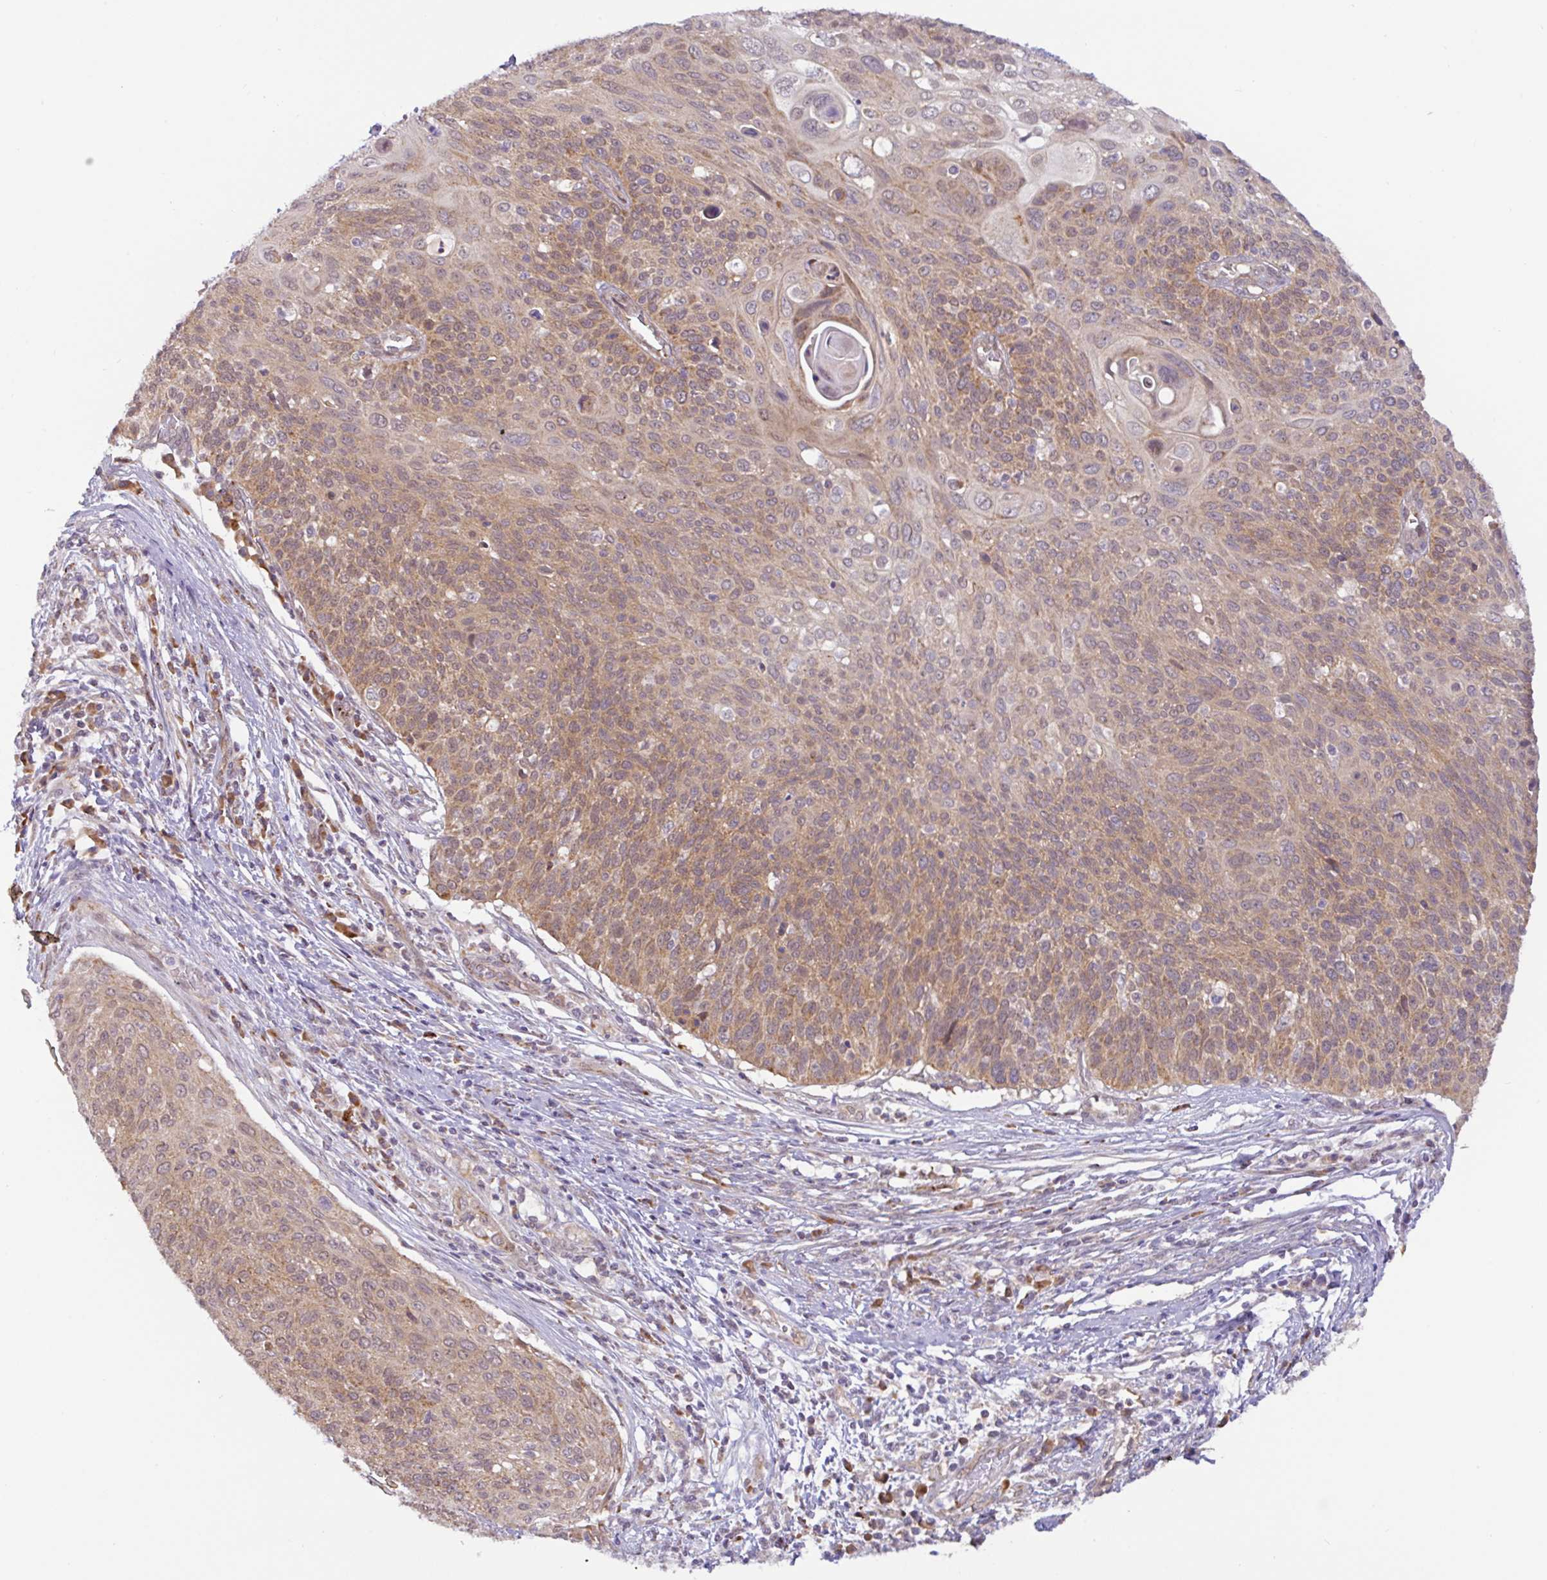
{"staining": {"intensity": "moderate", "quantity": ">75%", "location": "cytoplasmic/membranous"}, "tissue": "cervical cancer", "cell_type": "Tumor cells", "image_type": "cancer", "snomed": [{"axis": "morphology", "description": "Squamous cell carcinoma, NOS"}, {"axis": "topography", "description": "Cervix"}], "caption": "Cervical cancer (squamous cell carcinoma) stained with DAB (3,3'-diaminobenzidine) immunohistochemistry displays medium levels of moderate cytoplasmic/membranous staining in about >75% of tumor cells. Using DAB (3,3'-diaminobenzidine) (brown) and hematoxylin (blue) stains, captured at high magnification using brightfield microscopy.", "gene": "DLEU7", "patient": {"sex": "female", "age": 31}}